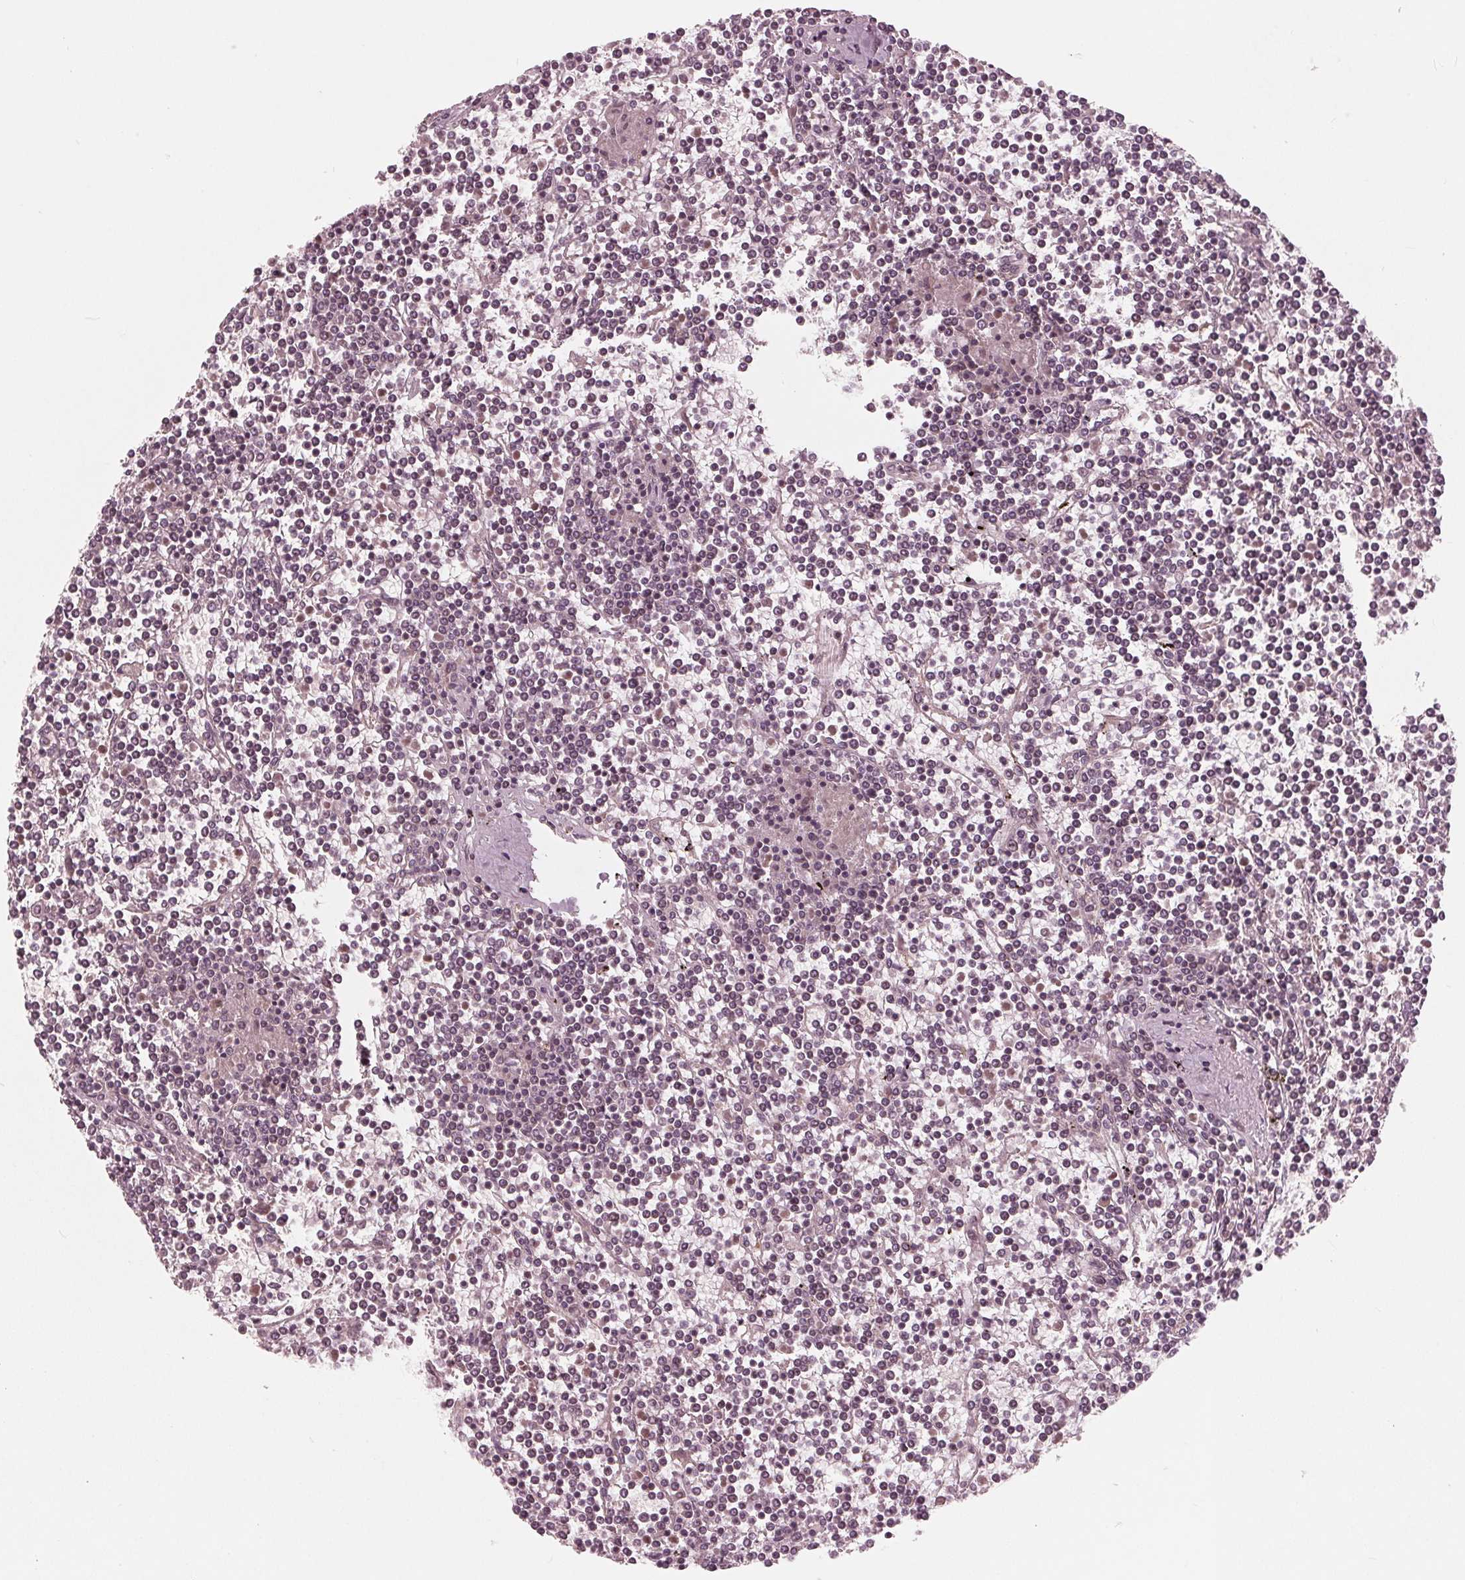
{"staining": {"intensity": "negative", "quantity": "none", "location": "none"}, "tissue": "lymphoma", "cell_type": "Tumor cells", "image_type": "cancer", "snomed": [{"axis": "morphology", "description": "Malignant lymphoma, non-Hodgkin's type, Low grade"}, {"axis": "topography", "description": "Spleen"}], "caption": "High power microscopy histopathology image of an immunohistochemistry histopathology image of low-grade malignant lymphoma, non-Hodgkin's type, revealing no significant expression in tumor cells.", "gene": "UBALD1", "patient": {"sex": "female", "age": 19}}